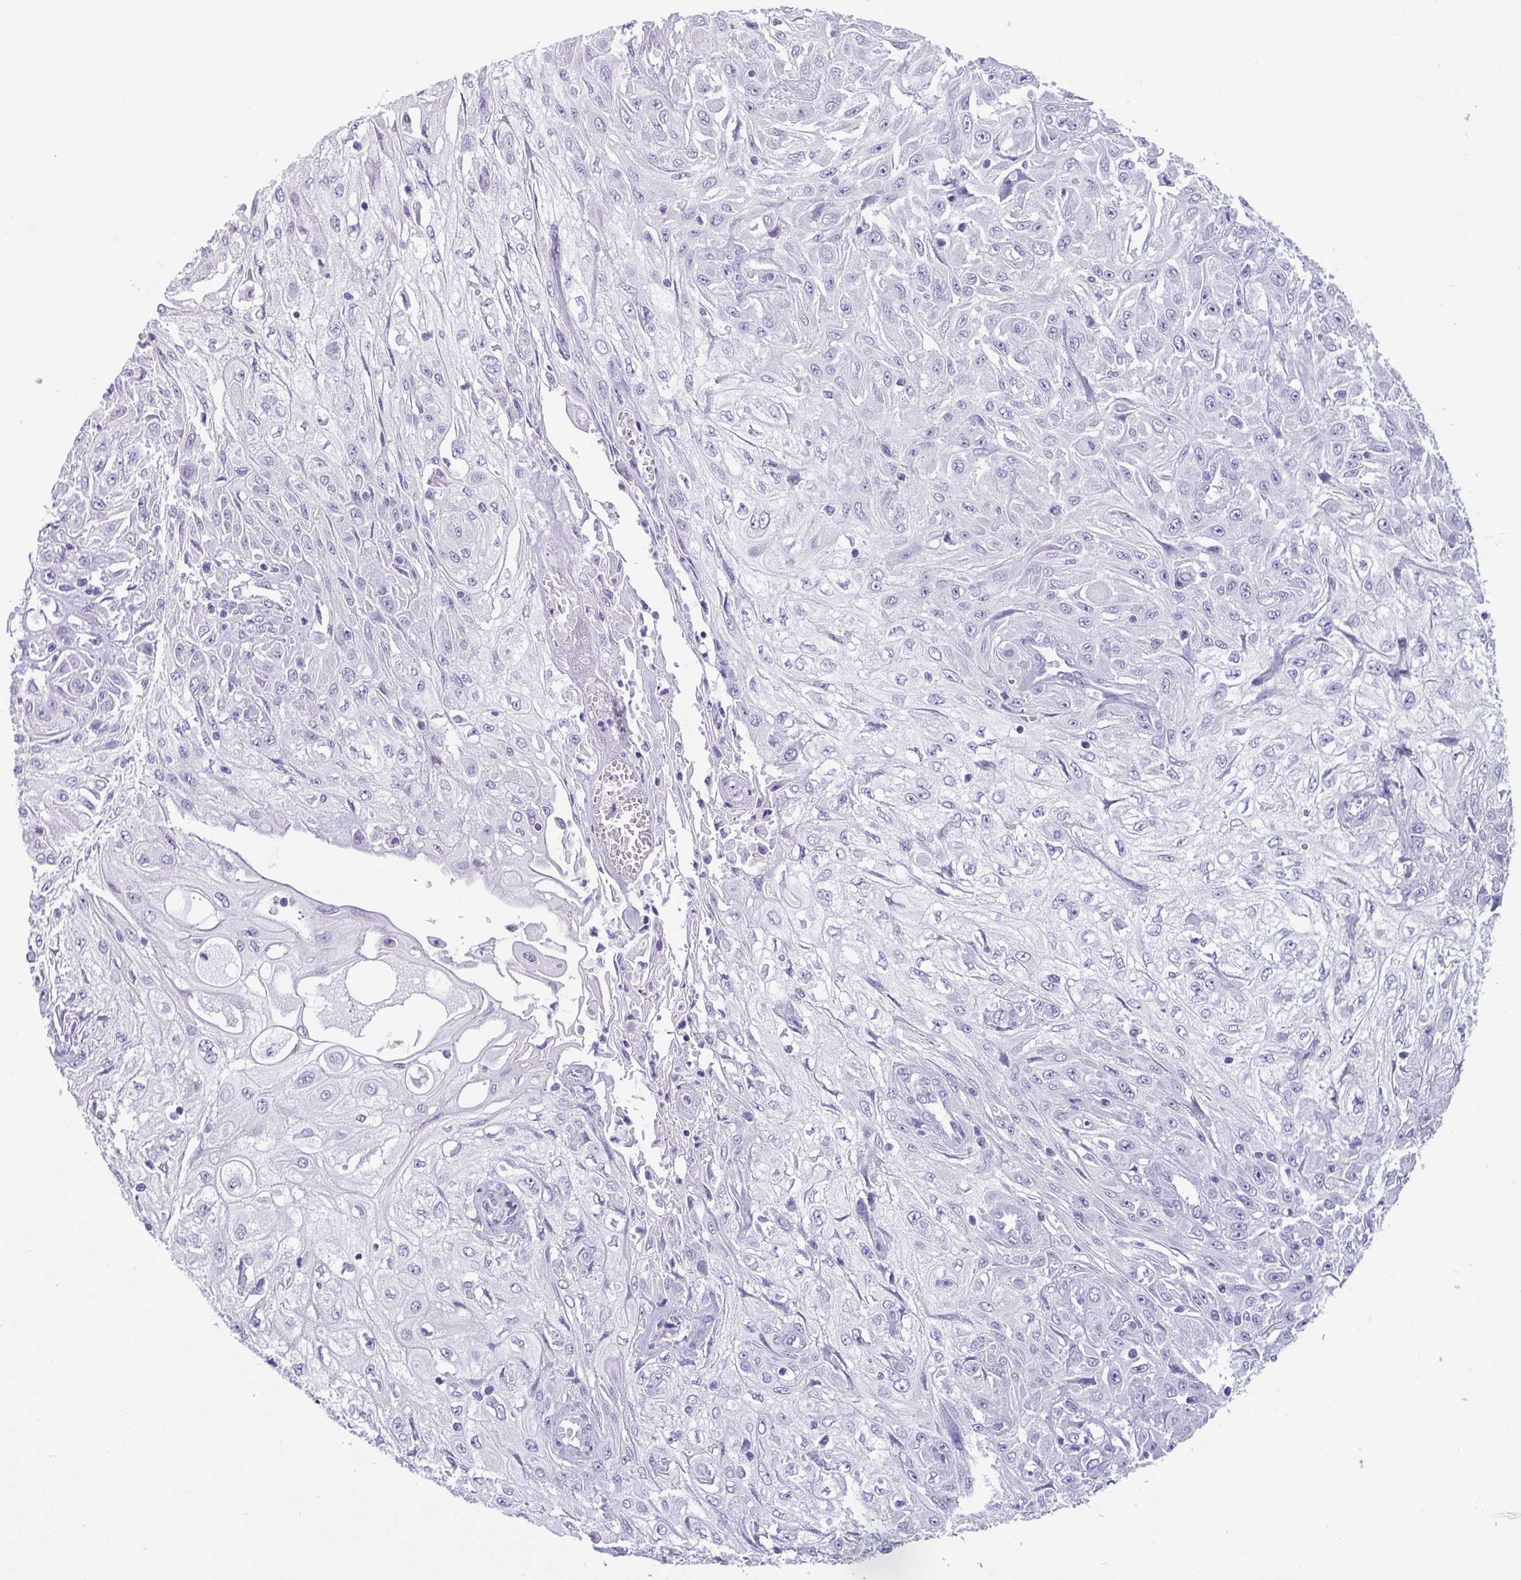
{"staining": {"intensity": "negative", "quantity": "none", "location": "none"}, "tissue": "skin cancer", "cell_type": "Tumor cells", "image_type": "cancer", "snomed": [{"axis": "morphology", "description": "Squamous cell carcinoma, NOS"}, {"axis": "morphology", "description": "Squamous cell carcinoma, metastatic, NOS"}, {"axis": "topography", "description": "Skin"}, {"axis": "topography", "description": "Lymph node"}], "caption": "The IHC image has no significant staining in tumor cells of skin cancer tissue. (DAB immunohistochemistry, high magnification).", "gene": "VCY1B", "patient": {"sex": "male", "age": 75}}